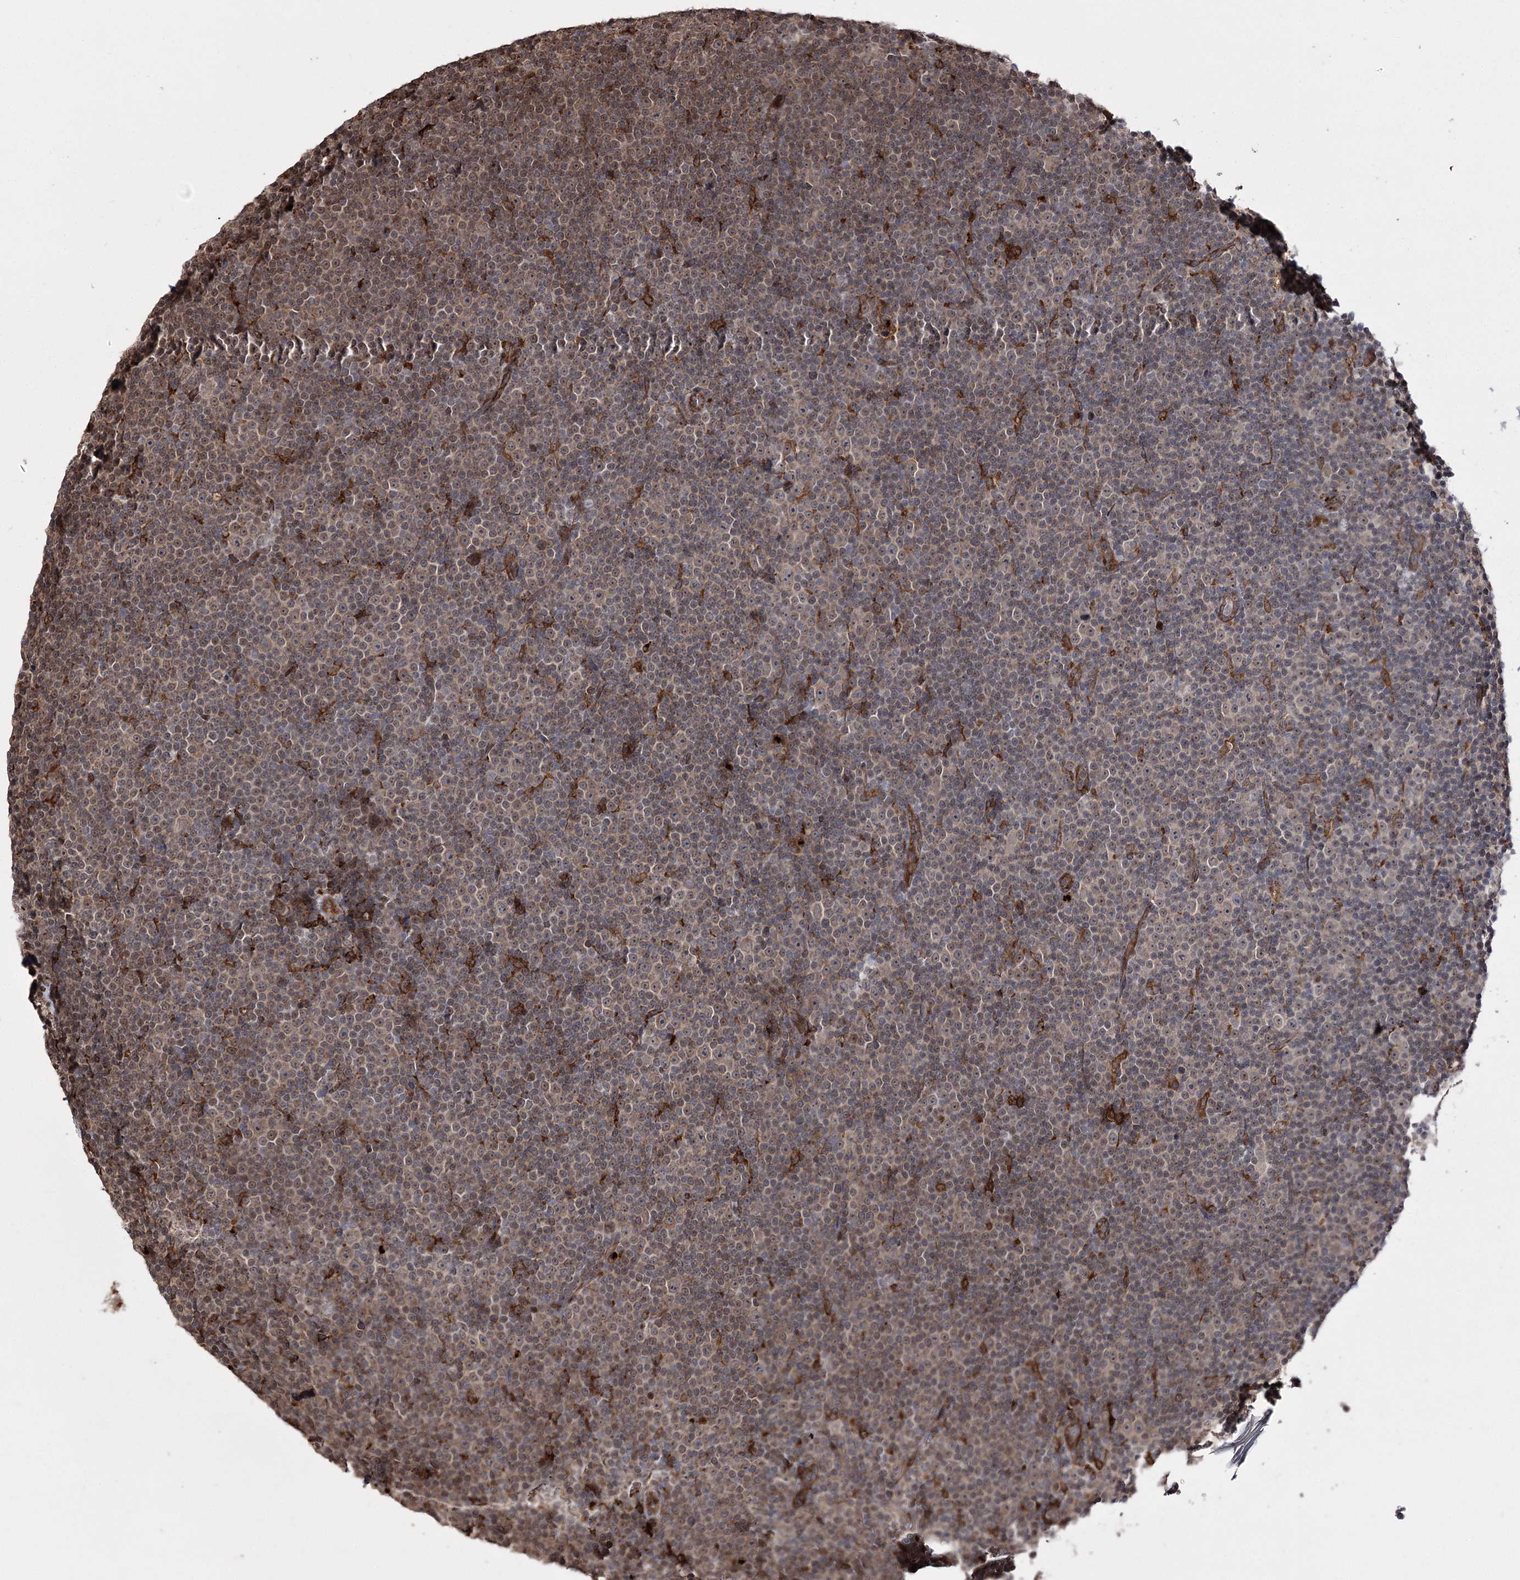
{"staining": {"intensity": "weak", "quantity": "<25%", "location": "cytoplasmic/membranous,nuclear"}, "tissue": "lymphoma", "cell_type": "Tumor cells", "image_type": "cancer", "snomed": [{"axis": "morphology", "description": "Malignant lymphoma, non-Hodgkin's type, Low grade"}, {"axis": "topography", "description": "Lymph node"}], "caption": "Tumor cells are negative for protein expression in human lymphoma.", "gene": "FANCL", "patient": {"sex": "female", "age": 67}}